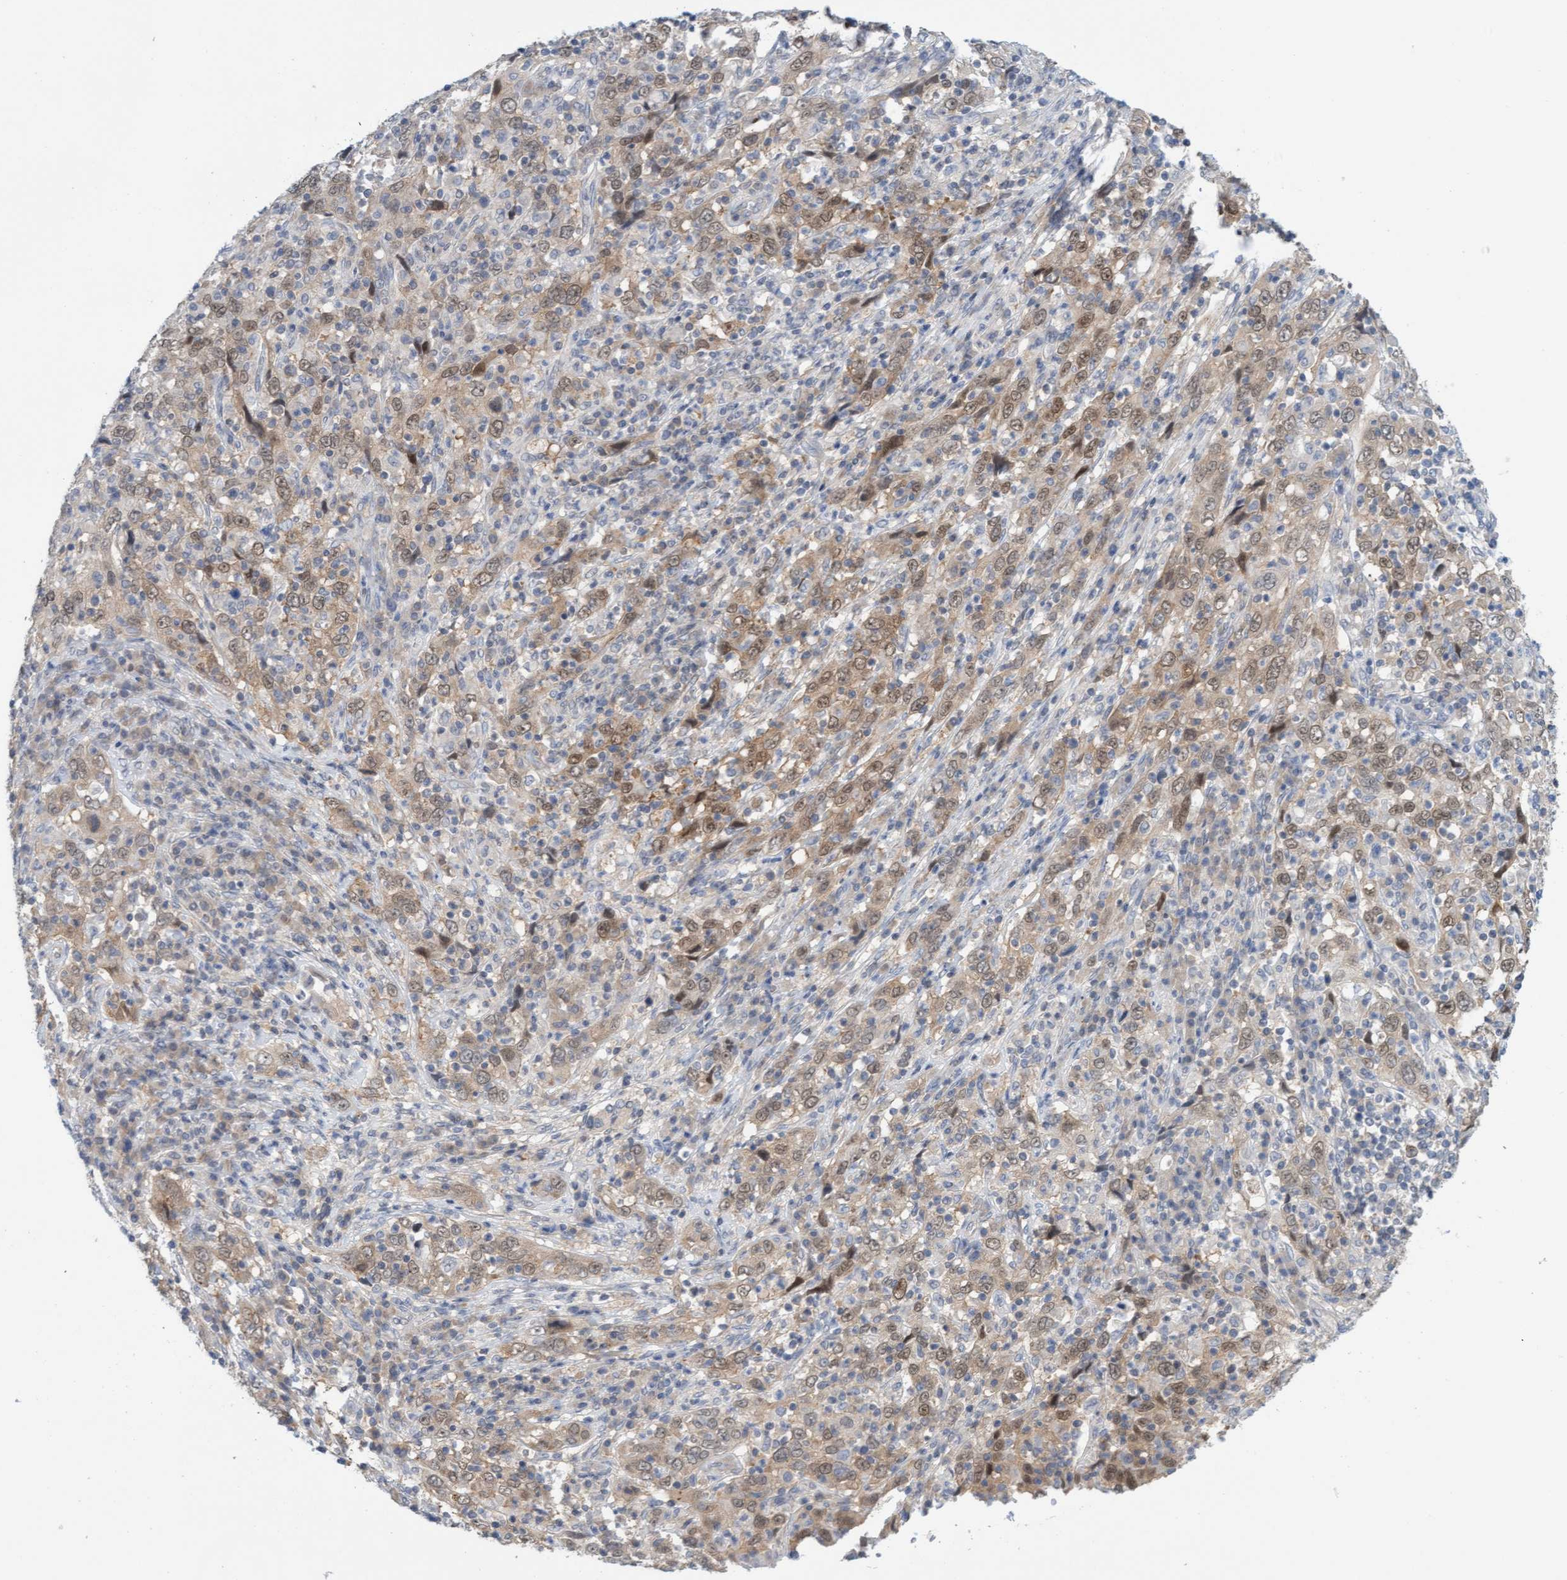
{"staining": {"intensity": "weak", "quantity": ">75%", "location": "cytoplasmic/membranous"}, "tissue": "cervical cancer", "cell_type": "Tumor cells", "image_type": "cancer", "snomed": [{"axis": "morphology", "description": "Squamous cell carcinoma, NOS"}, {"axis": "topography", "description": "Cervix"}], "caption": "The histopathology image displays a brown stain indicating the presence of a protein in the cytoplasmic/membranous of tumor cells in cervical cancer (squamous cell carcinoma). Using DAB (brown) and hematoxylin (blue) stains, captured at high magnification using brightfield microscopy.", "gene": "AMZ2", "patient": {"sex": "female", "age": 46}}